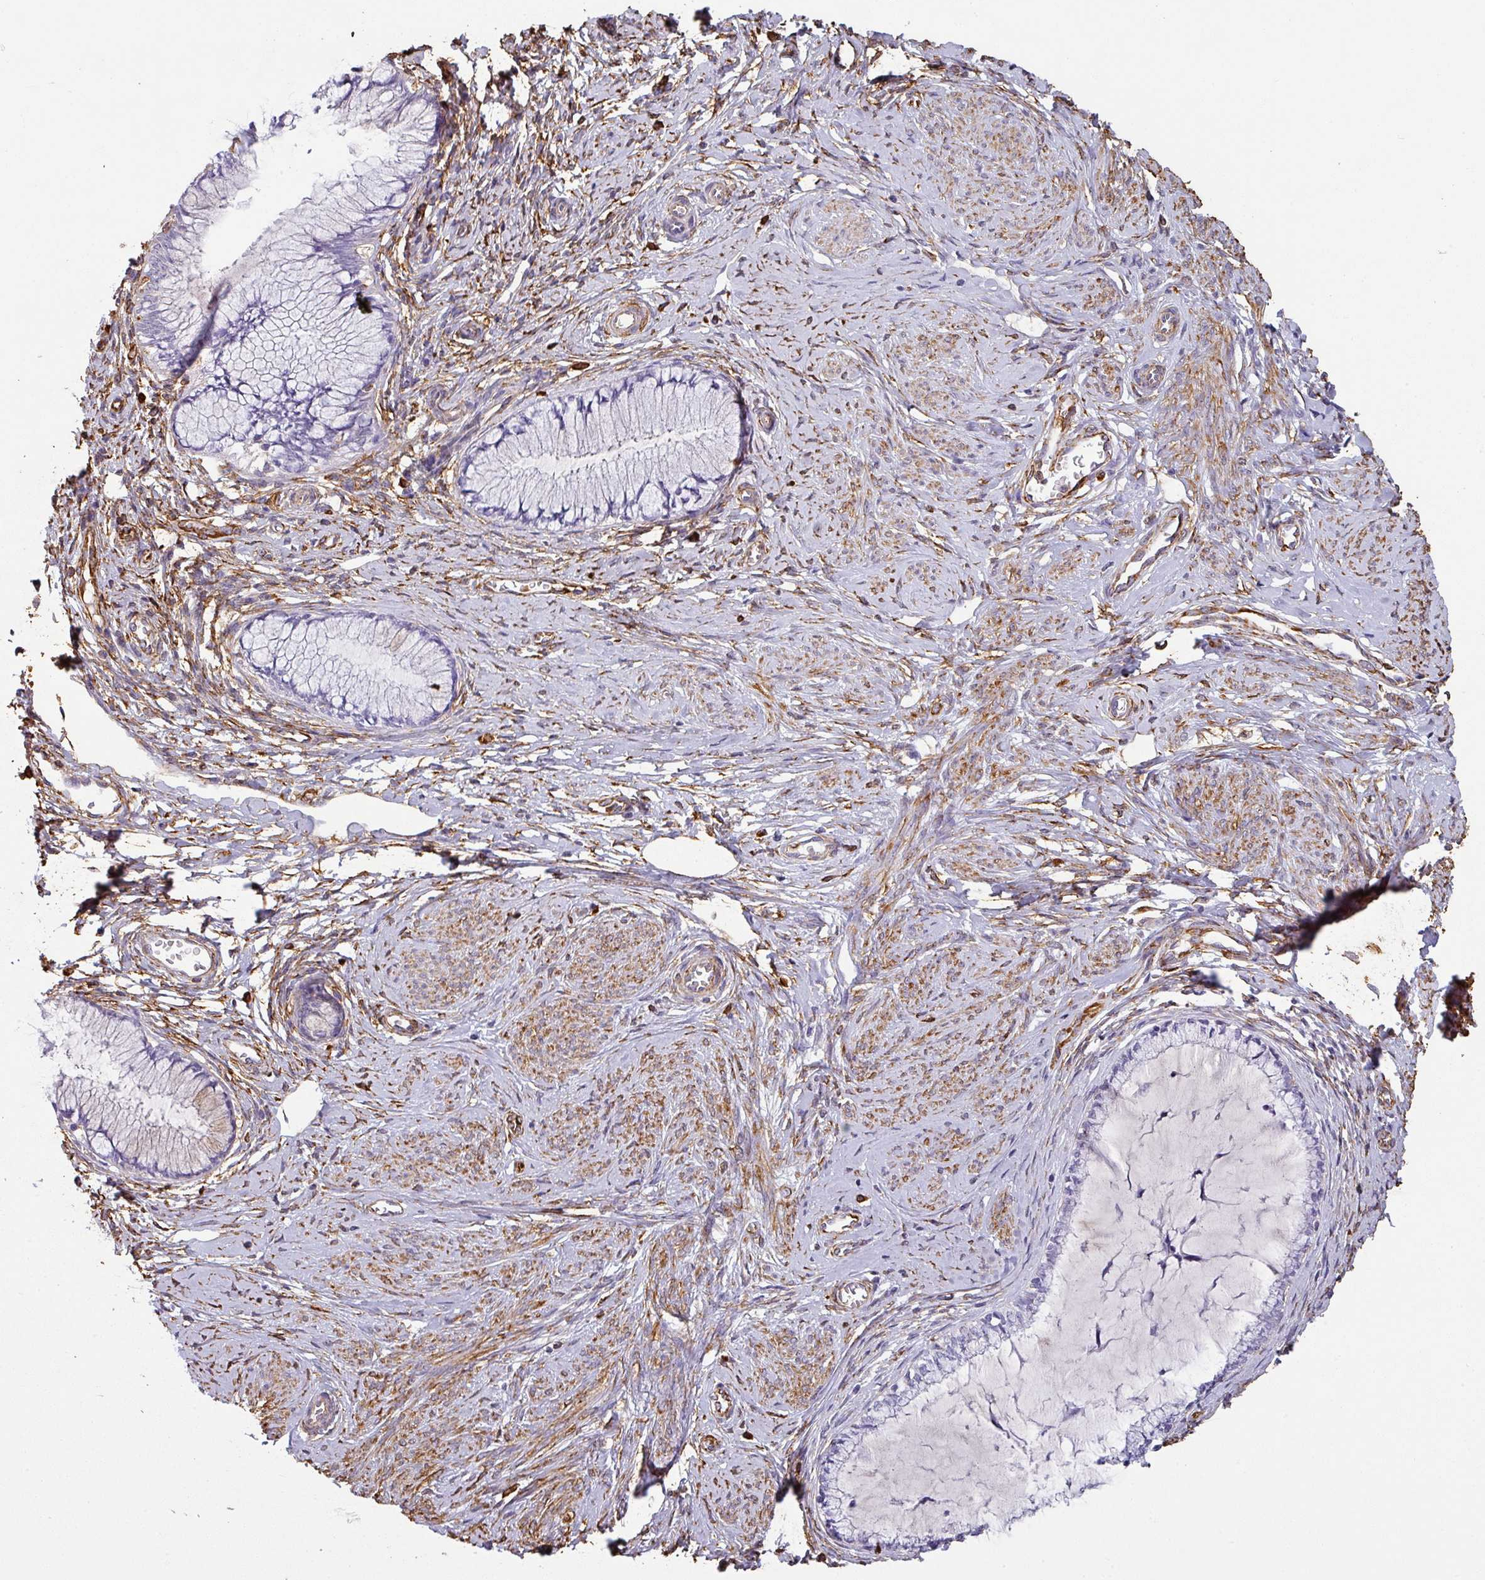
{"staining": {"intensity": "negative", "quantity": "none", "location": "none"}, "tissue": "cervical cancer", "cell_type": "Tumor cells", "image_type": "cancer", "snomed": [{"axis": "morphology", "description": "Adenocarcinoma, NOS"}, {"axis": "topography", "description": "Cervix"}], "caption": "The photomicrograph demonstrates no significant positivity in tumor cells of cervical cancer (adenocarcinoma).", "gene": "ZNF280C", "patient": {"sex": "female", "age": 36}}